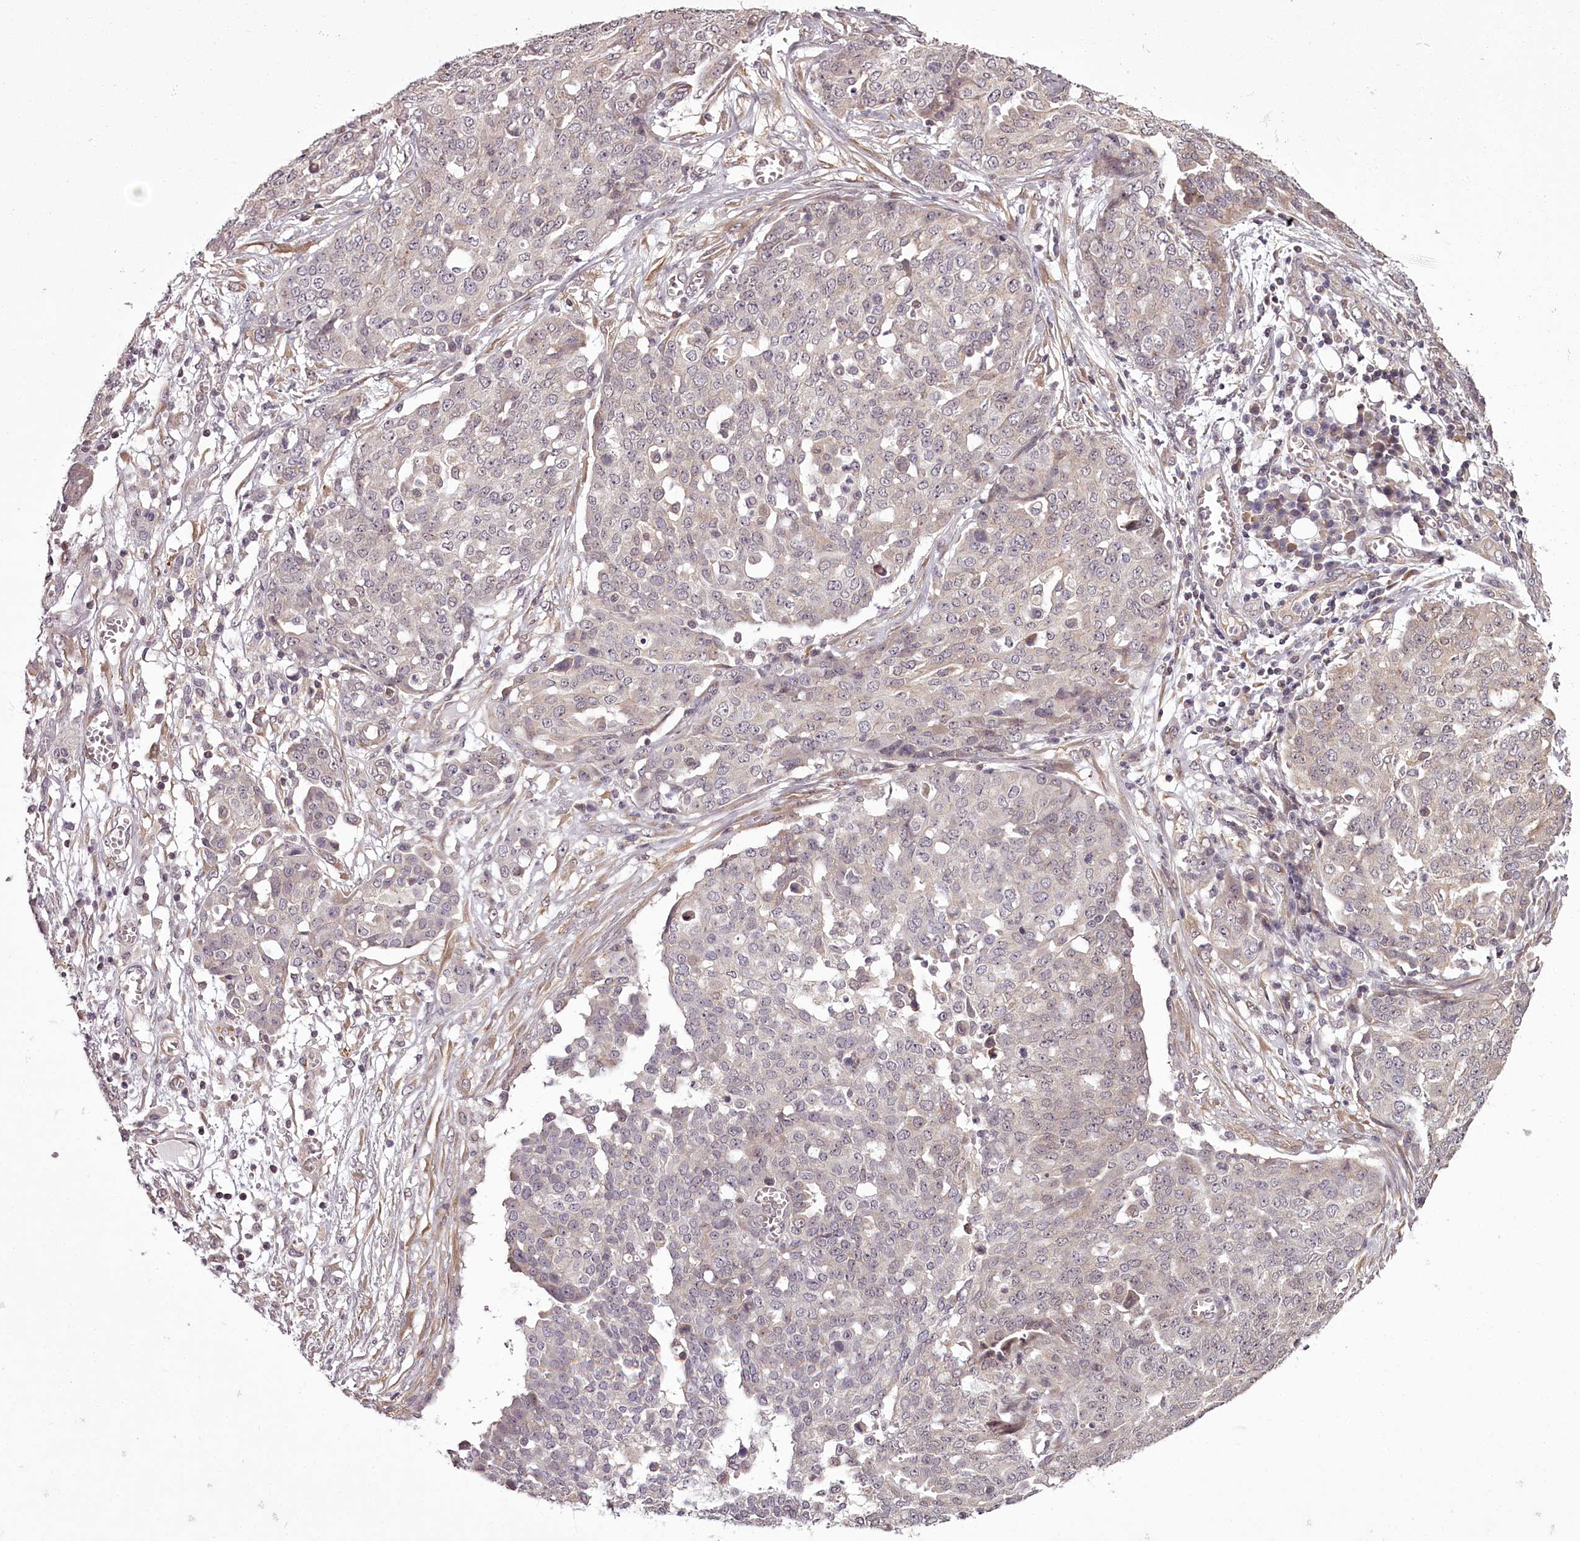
{"staining": {"intensity": "negative", "quantity": "none", "location": "none"}, "tissue": "ovarian cancer", "cell_type": "Tumor cells", "image_type": "cancer", "snomed": [{"axis": "morphology", "description": "Cystadenocarcinoma, serous, NOS"}, {"axis": "topography", "description": "Soft tissue"}, {"axis": "topography", "description": "Ovary"}], "caption": "The histopathology image reveals no significant staining in tumor cells of ovarian cancer.", "gene": "CCDC92", "patient": {"sex": "female", "age": 57}}